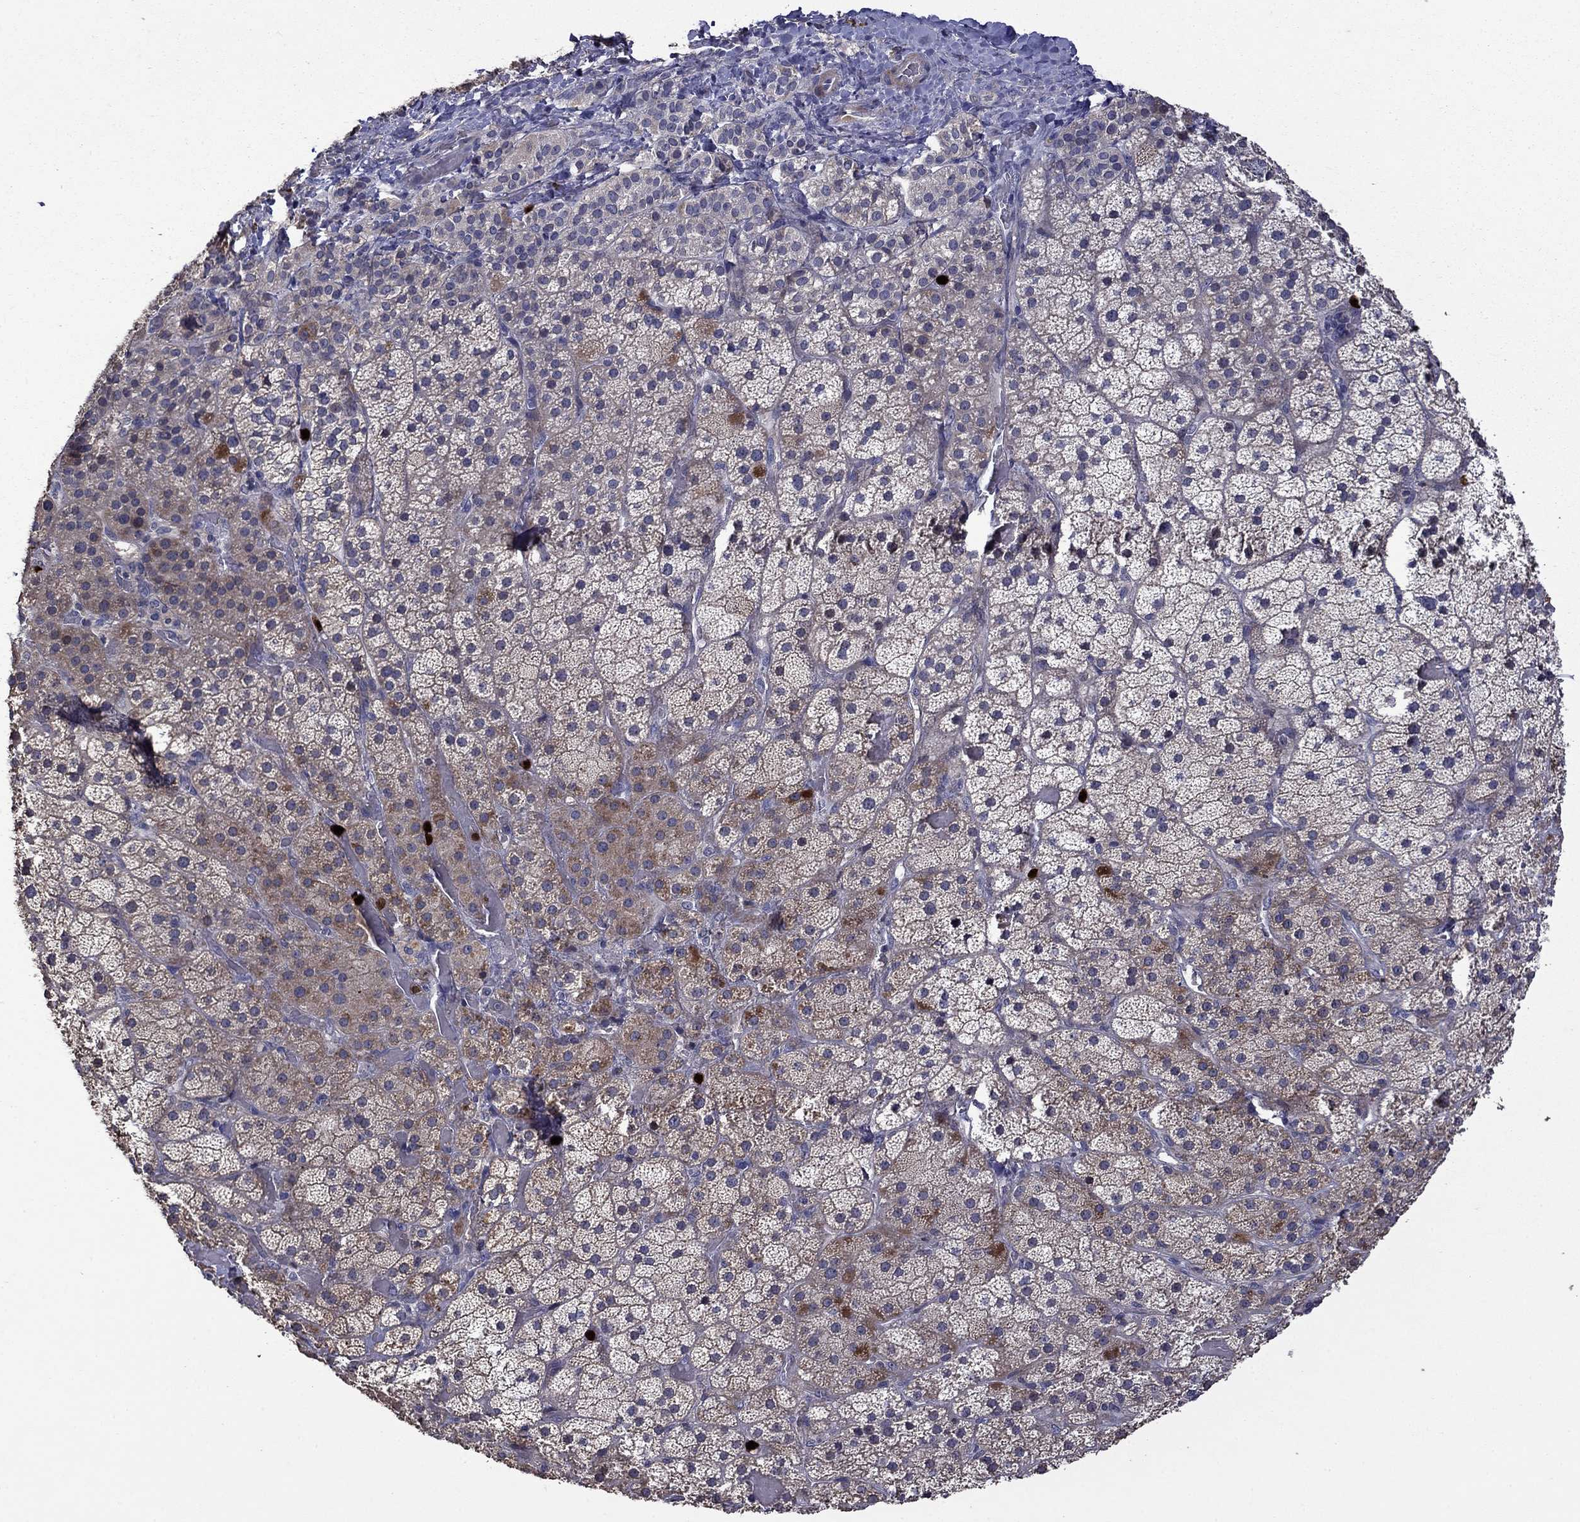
{"staining": {"intensity": "strong", "quantity": "<25%", "location": "cytoplasmic/membranous"}, "tissue": "adrenal gland", "cell_type": "Glandular cells", "image_type": "normal", "snomed": [{"axis": "morphology", "description": "Normal tissue, NOS"}, {"axis": "topography", "description": "Adrenal gland"}], "caption": "Protein staining by immunohistochemistry demonstrates strong cytoplasmic/membranous positivity in about <25% of glandular cells in benign adrenal gland. The staining is performed using DAB (3,3'-diaminobenzidine) brown chromogen to label protein expression. The nuclei are counter-stained blue using hematoxylin.", "gene": "SATB1", "patient": {"sex": "male", "age": 57}}